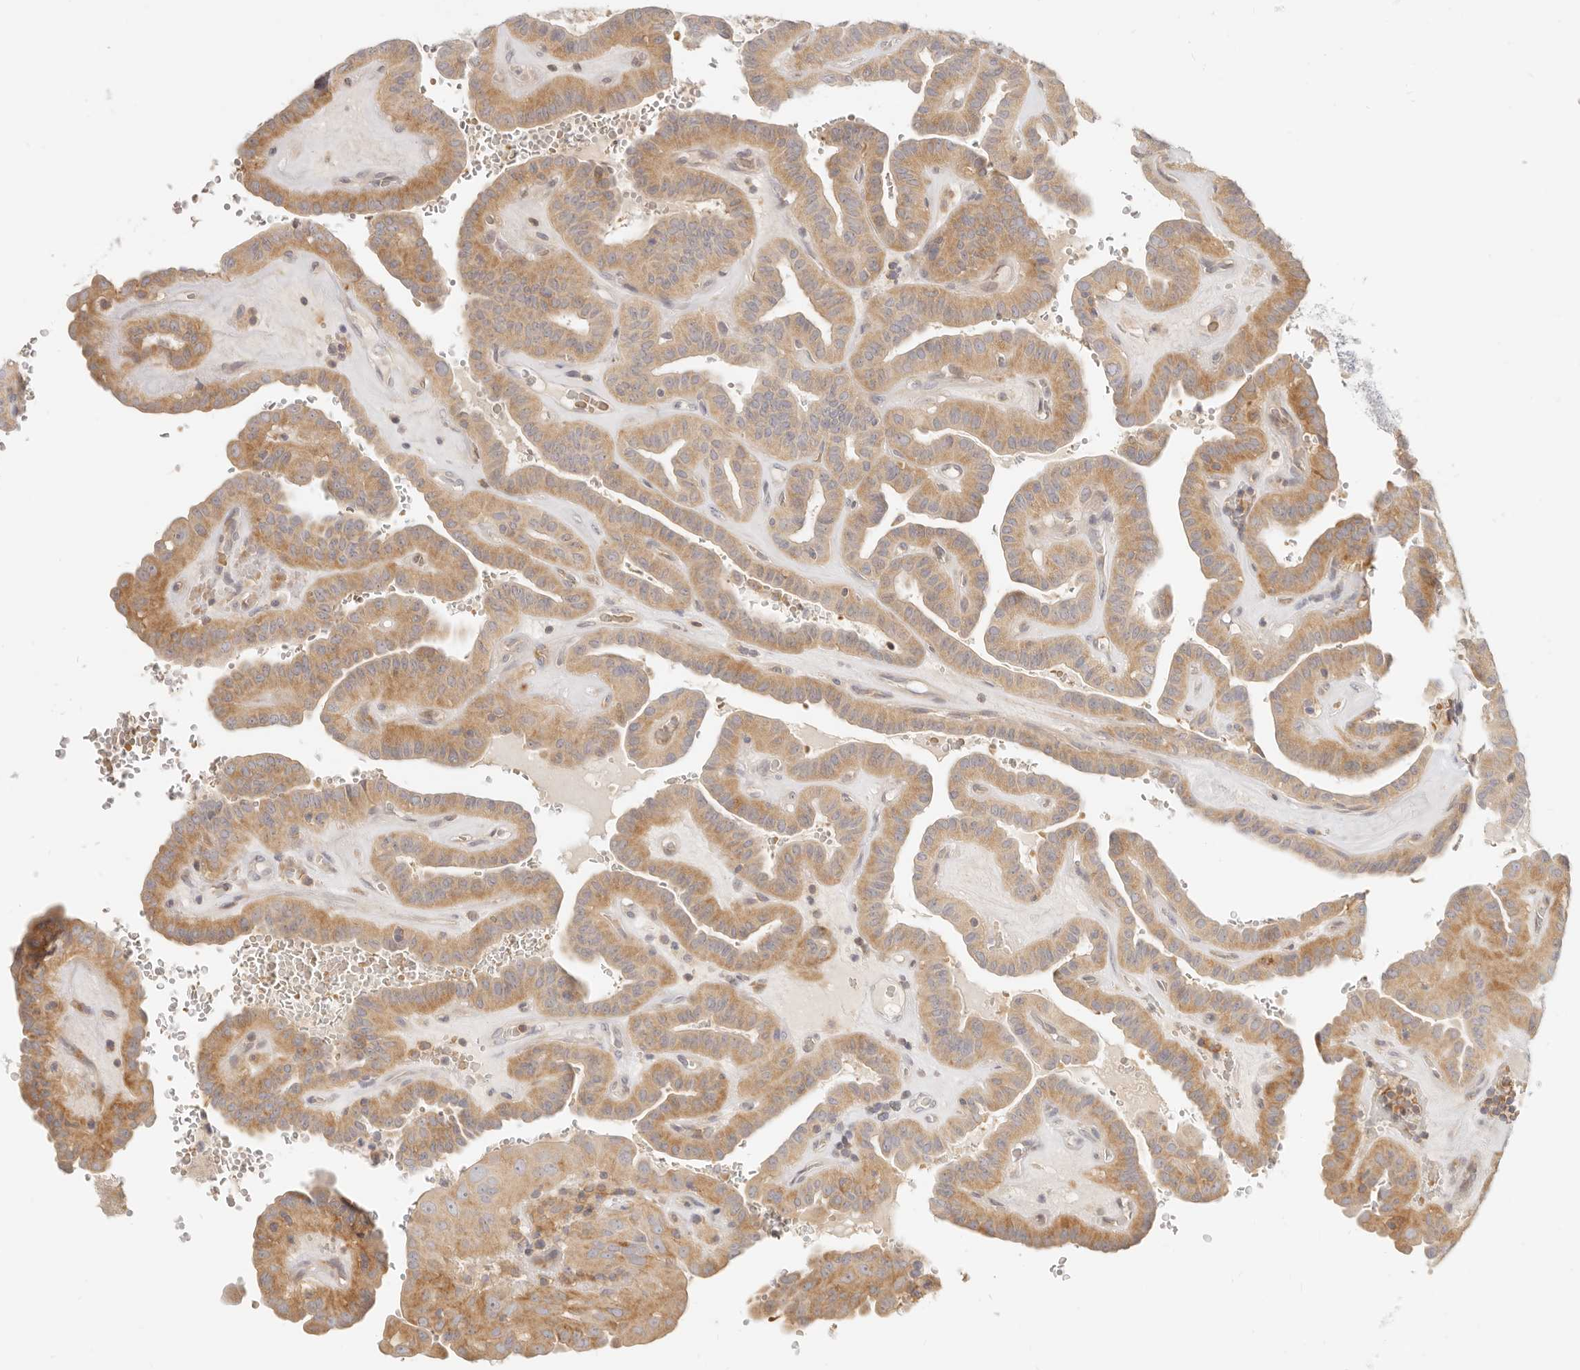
{"staining": {"intensity": "moderate", "quantity": ">75%", "location": "cytoplasmic/membranous"}, "tissue": "thyroid cancer", "cell_type": "Tumor cells", "image_type": "cancer", "snomed": [{"axis": "morphology", "description": "Papillary adenocarcinoma, NOS"}, {"axis": "topography", "description": "Thyroid gland"}], "caption": "A photomicrograph of papillary adenocarcinoma (thyroid) stained for a protein shows moderate cytoplasmic/membranous brown staining in tumor cells.", "gene": "LTB4R2", "patient": {"sex": "male", "age": 77}}